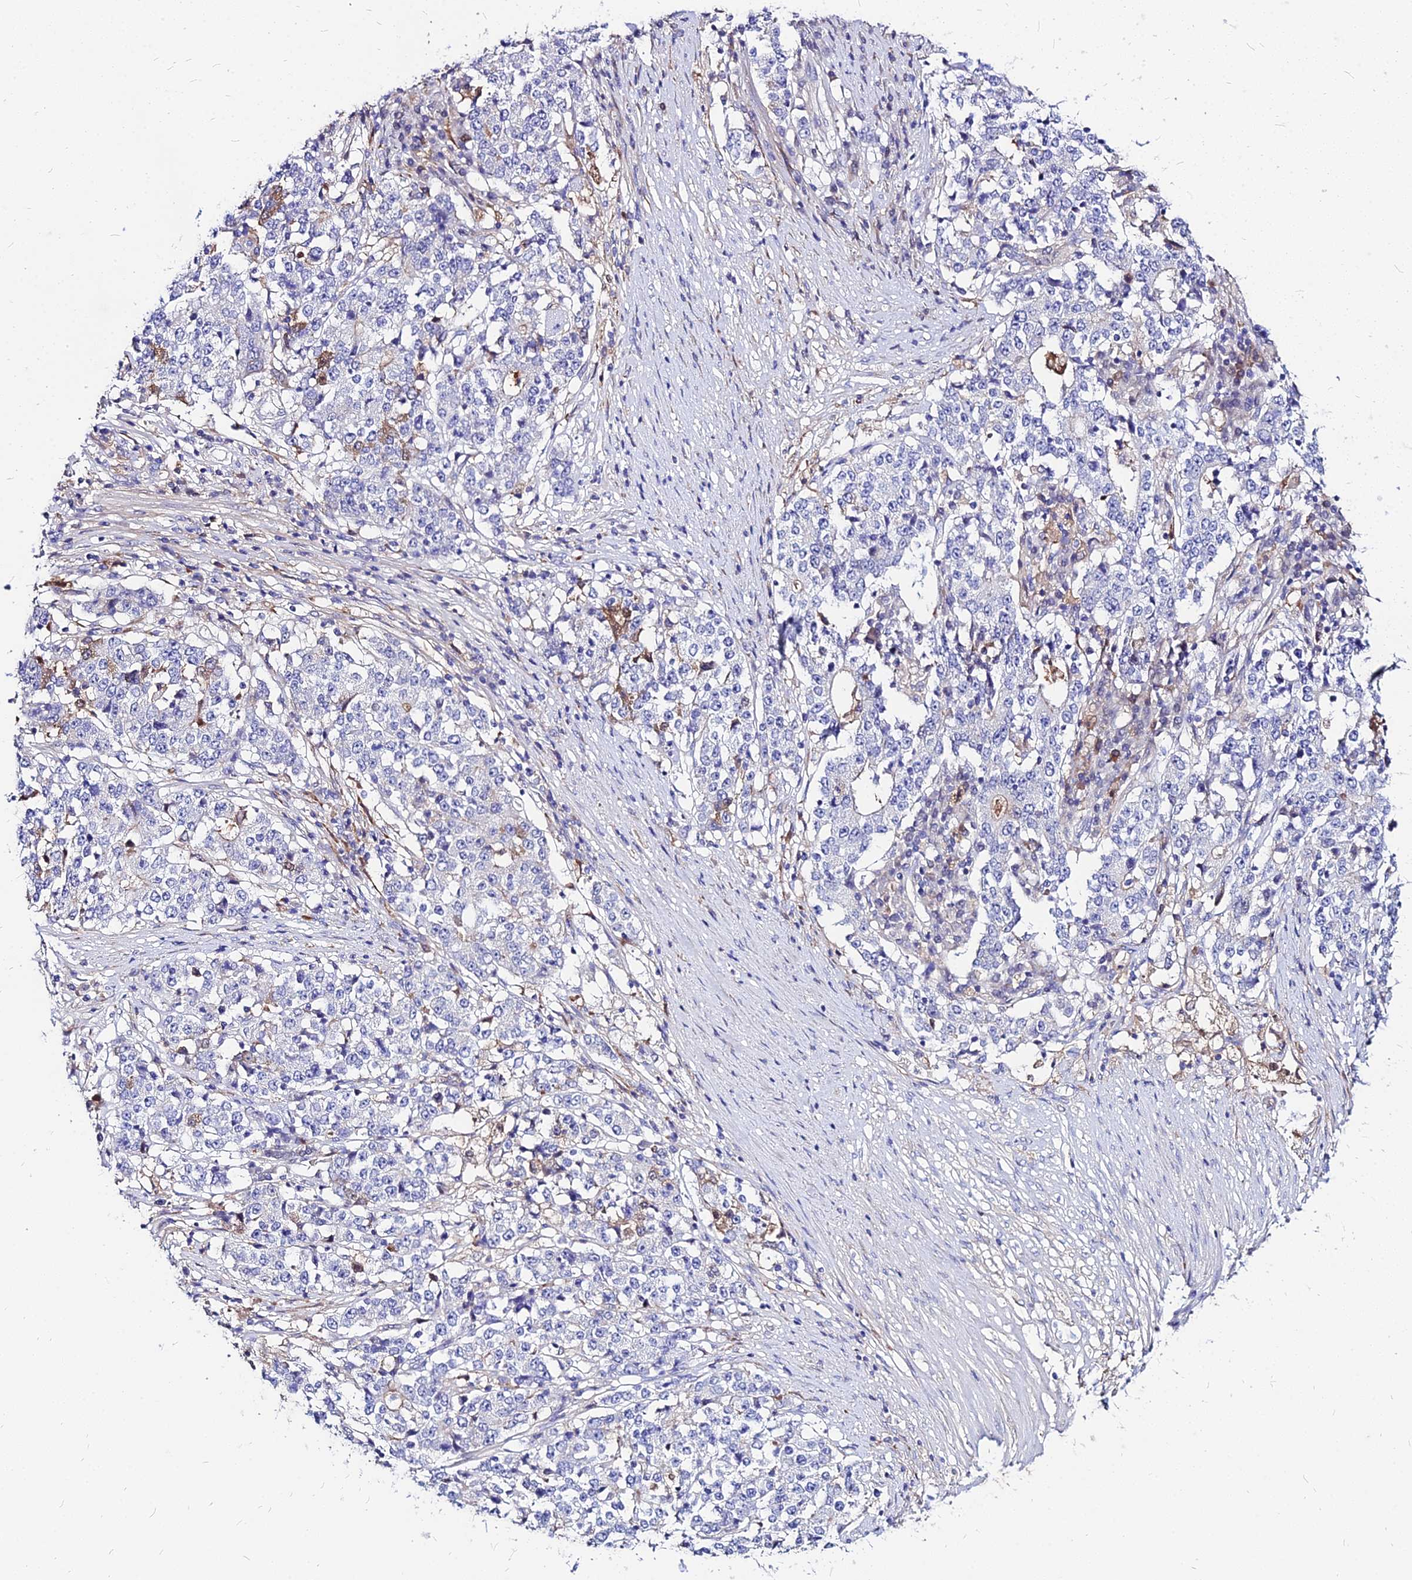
{"staining": {"intensity": "negative", "quantity": "none", "location": "none"}, "tissue": "stomach cancer", "cell_type": "Tumor cells", "image_type": "cancer", "snomed": [{"axis": "morphology", "description": "Adenocarcinoma, NOS"}, {"axis": "topography", "description": "Stomach"}], "caption": "IHC photomicrograph of human stomach cancer (adenocarcinoma) stained for a protein (brown), which exhibits no staining in tumor cells.", "gene": "ACSM6", "patient": {"sex": "male", "age": 59}}